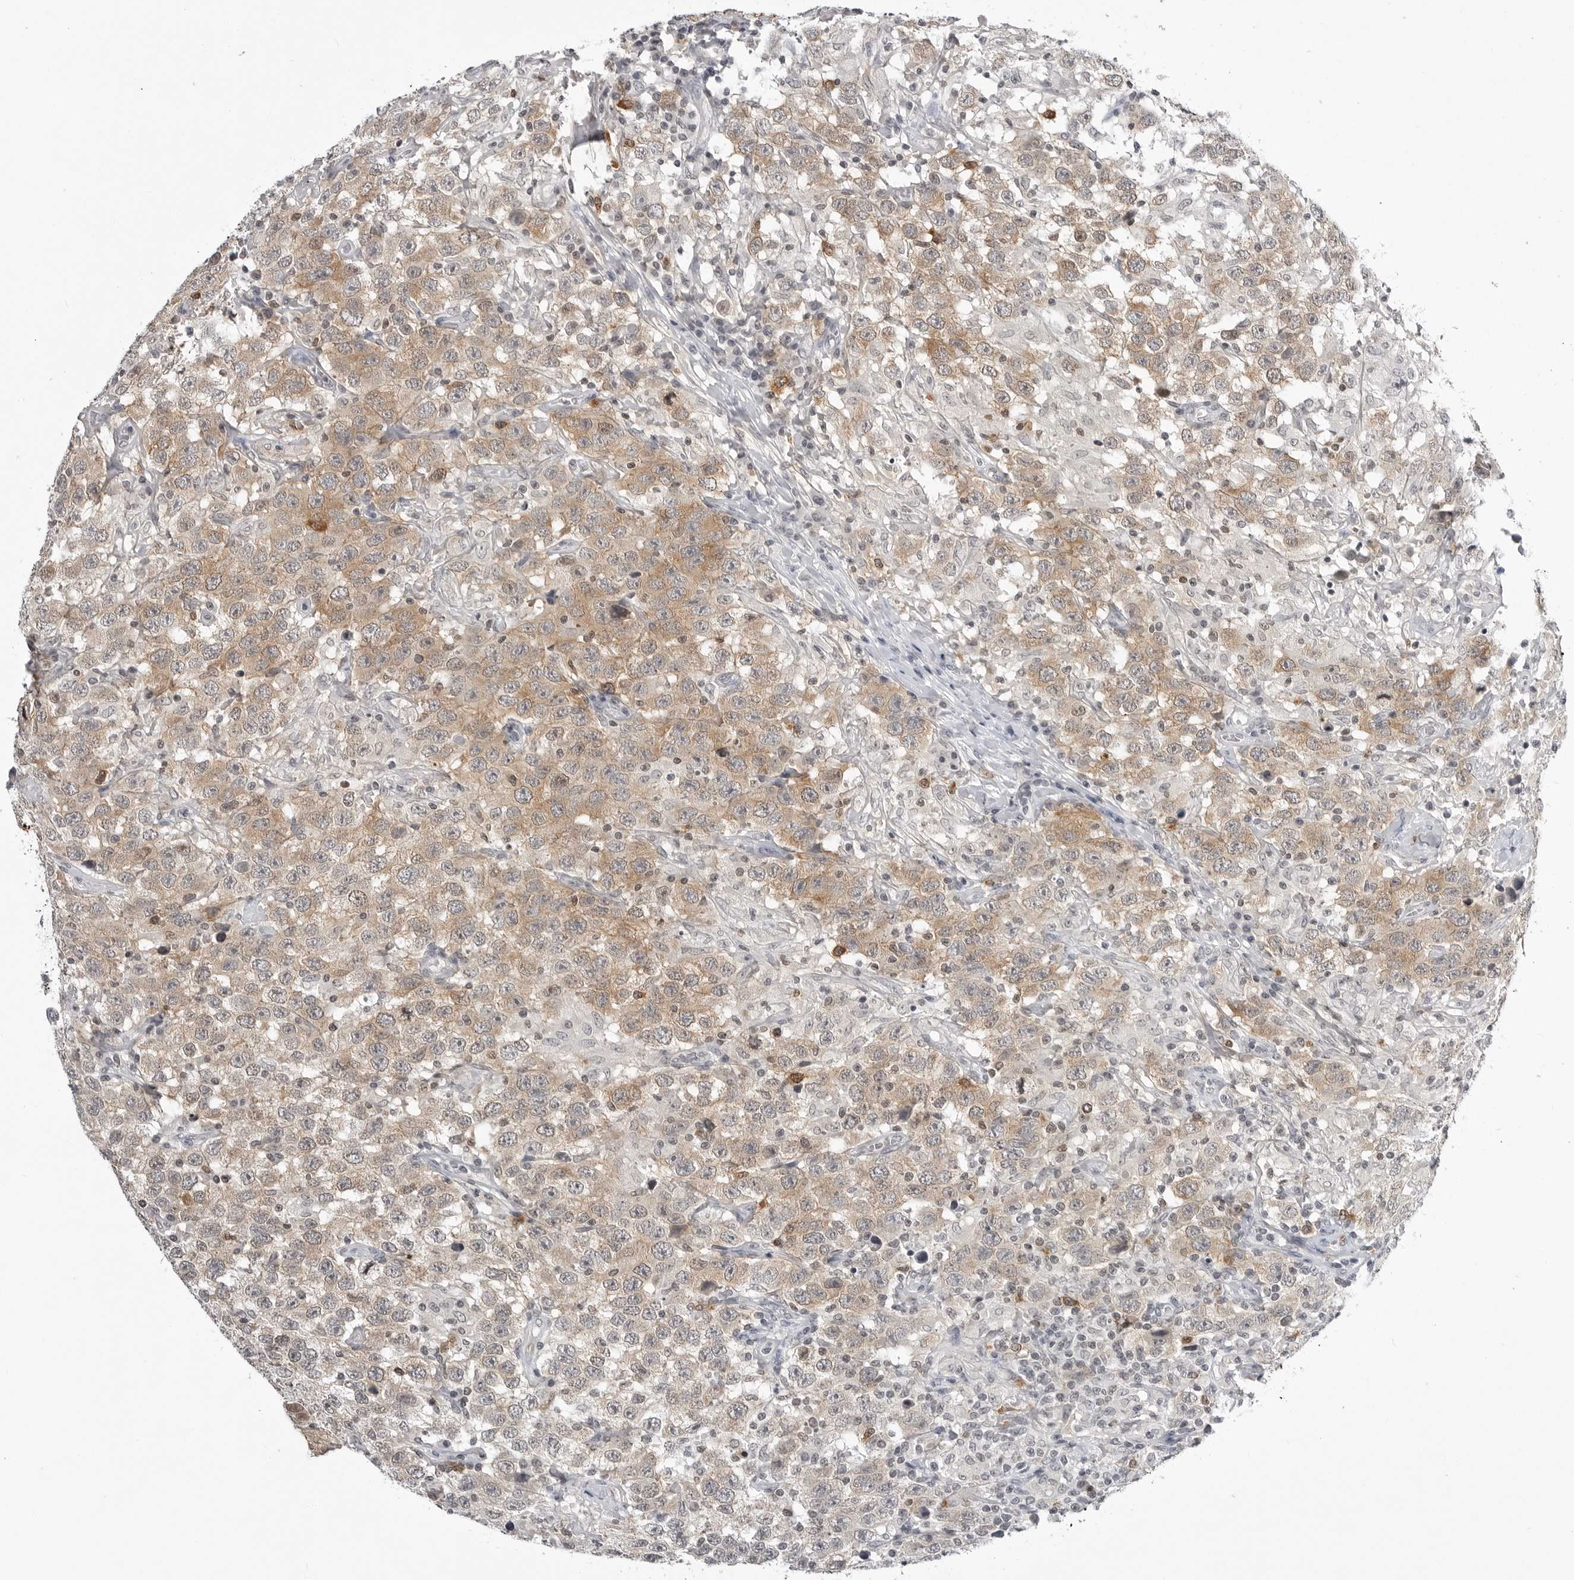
{"staining": {"intensity": "moderate", "quantity": ">75%", "location": "cytoplasmic/membranous"}, "tissue": "testis cancer", "cell_type": "Tumor cells", "image_type": "cancer", "snomed": [{"axis": "morphology", "description": "Seminoma, NOS"}, {"axis": "topography", "description": "Testis"}], "caption": "Seminoma (testis) stained with IHC demonstrates moderate cytoplasmic/membranous positivity in about >75% of tumor cells.", "gene": "RRM1", "patient": {"sex": "male", "age": 41}}